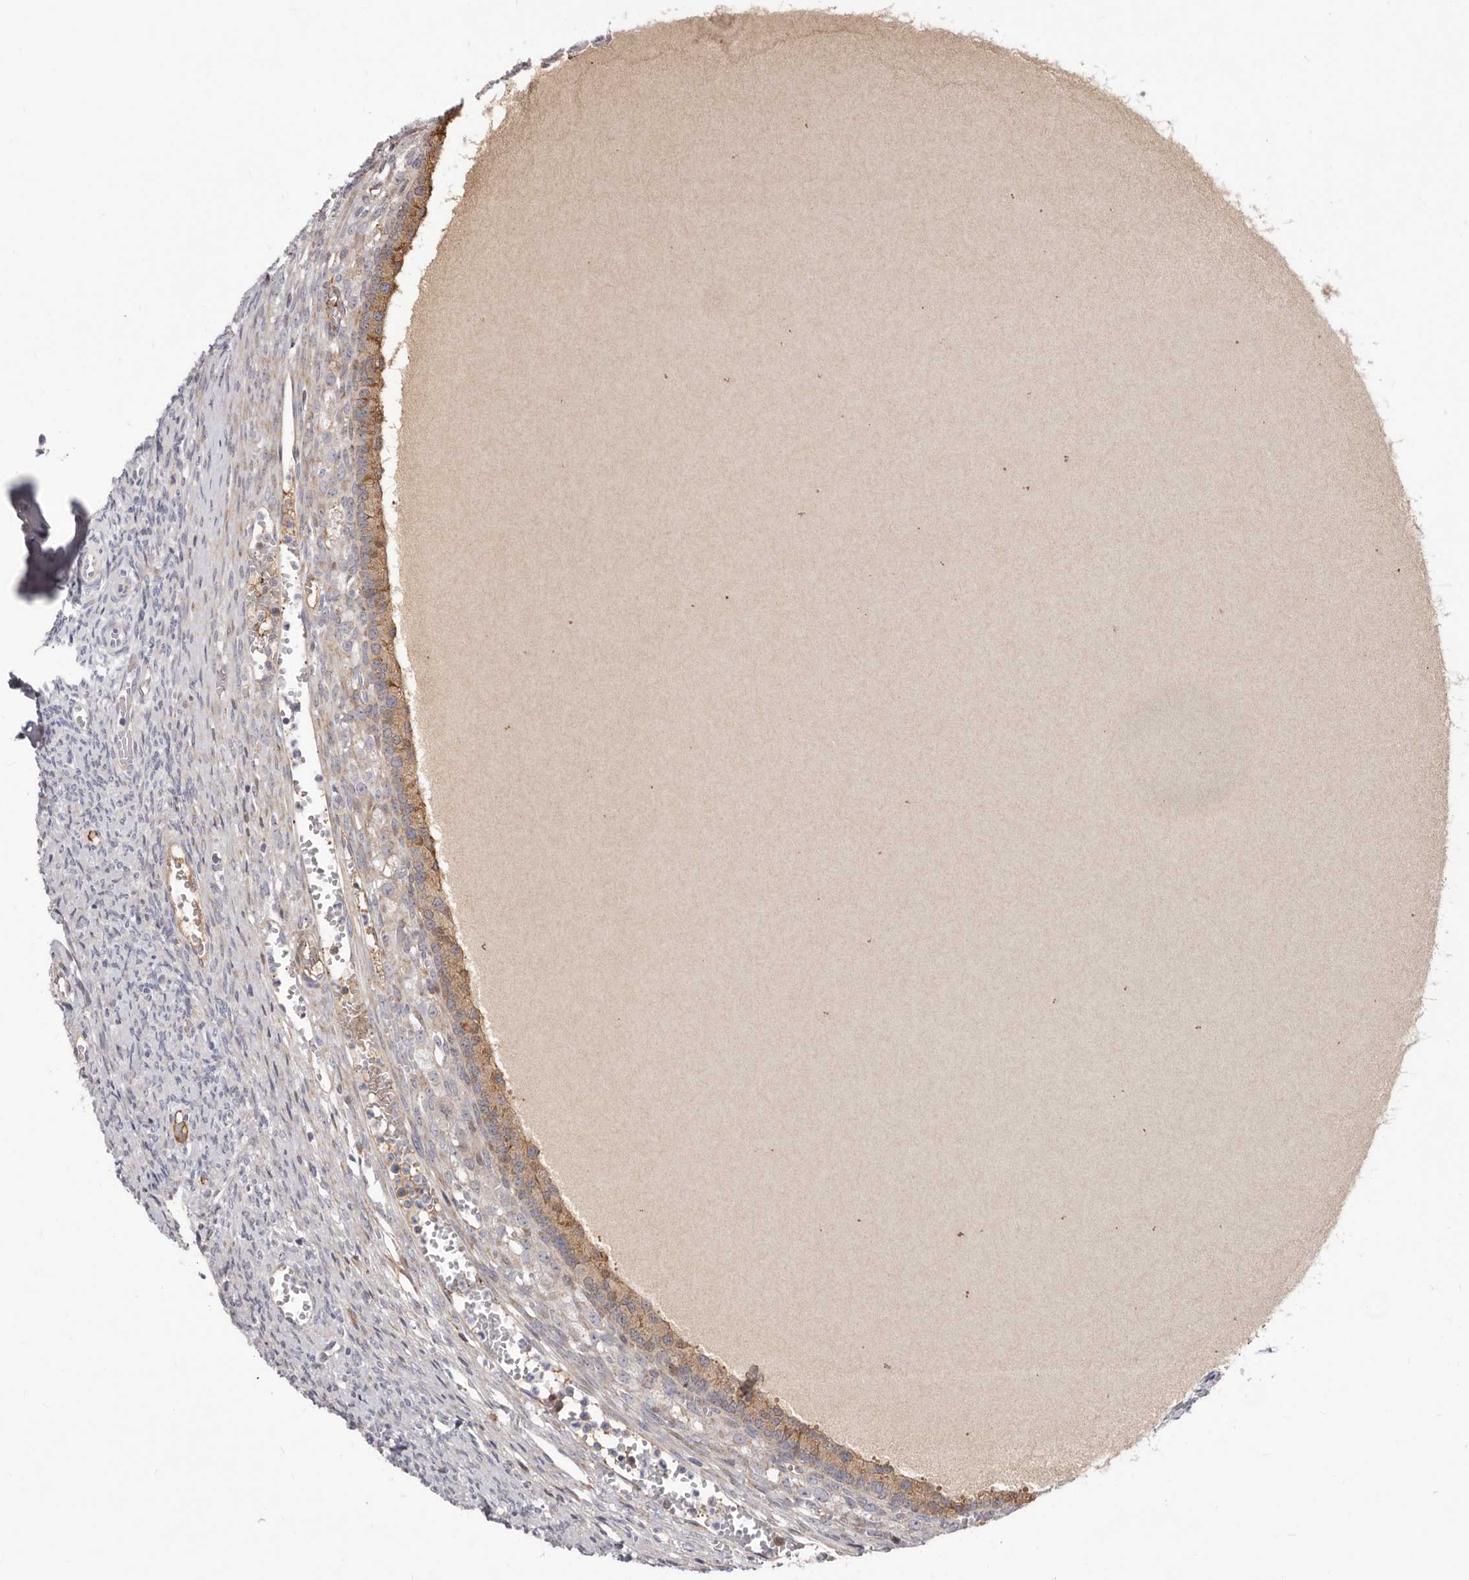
{"staining": {"intensity": "negative", "quantity": "none", "location": "none"}, "tissue": "ovary", "cell_type": "Ovarian stroma cells", "image_type": "normal", "snomed": [{"axis": "morphology", "description": "Normal tissue, NOS"}, {"axis": "topography", "description": "Ovary"}], "caption": "This is an immunohistochemistry micrograph of normal ovary. There is no expression in ovarian stroma cells.", "gene": "NUBPL", "patient": {"sex": "female", "age": 41}}